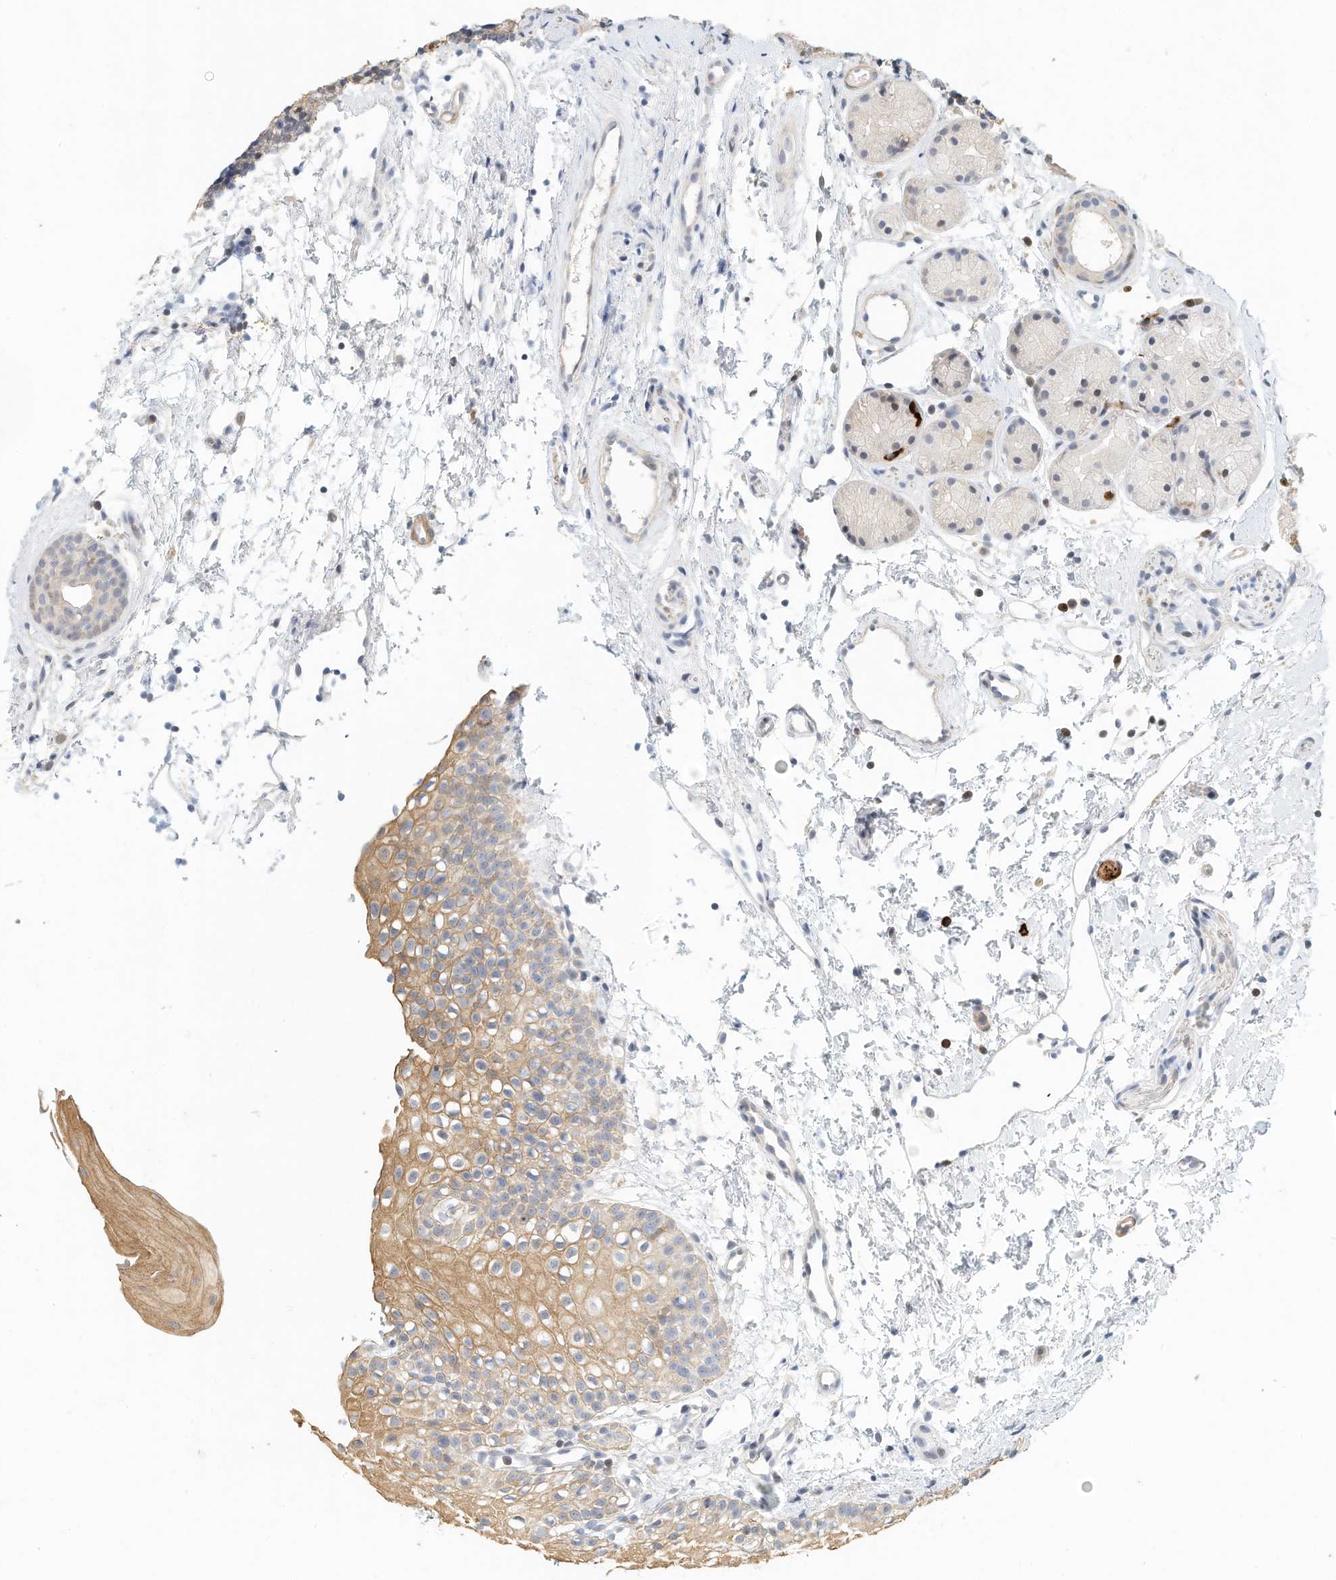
{"staining": {"intensity": "moderate", "quantity": "<25%", "location": "cytoplasmic/membranous"}, "tissue": "oral mucosa", "cell_type": "Squamous epithelial cells", "image_type": "normal", "snomed": [{"axis": "morphology", "description": "Normal tissue, NOS"}, {"axis": "topography", "description": "Oral tissue"}], "caption": "This is a micrograph of IHC staining of normal oral mucosa, which shows moderate positivity in the cytoplasmic/membranous of squamous epithelial cells.", "gene": "MICAL1", "patient": {"sex": "male", "age": 28}}